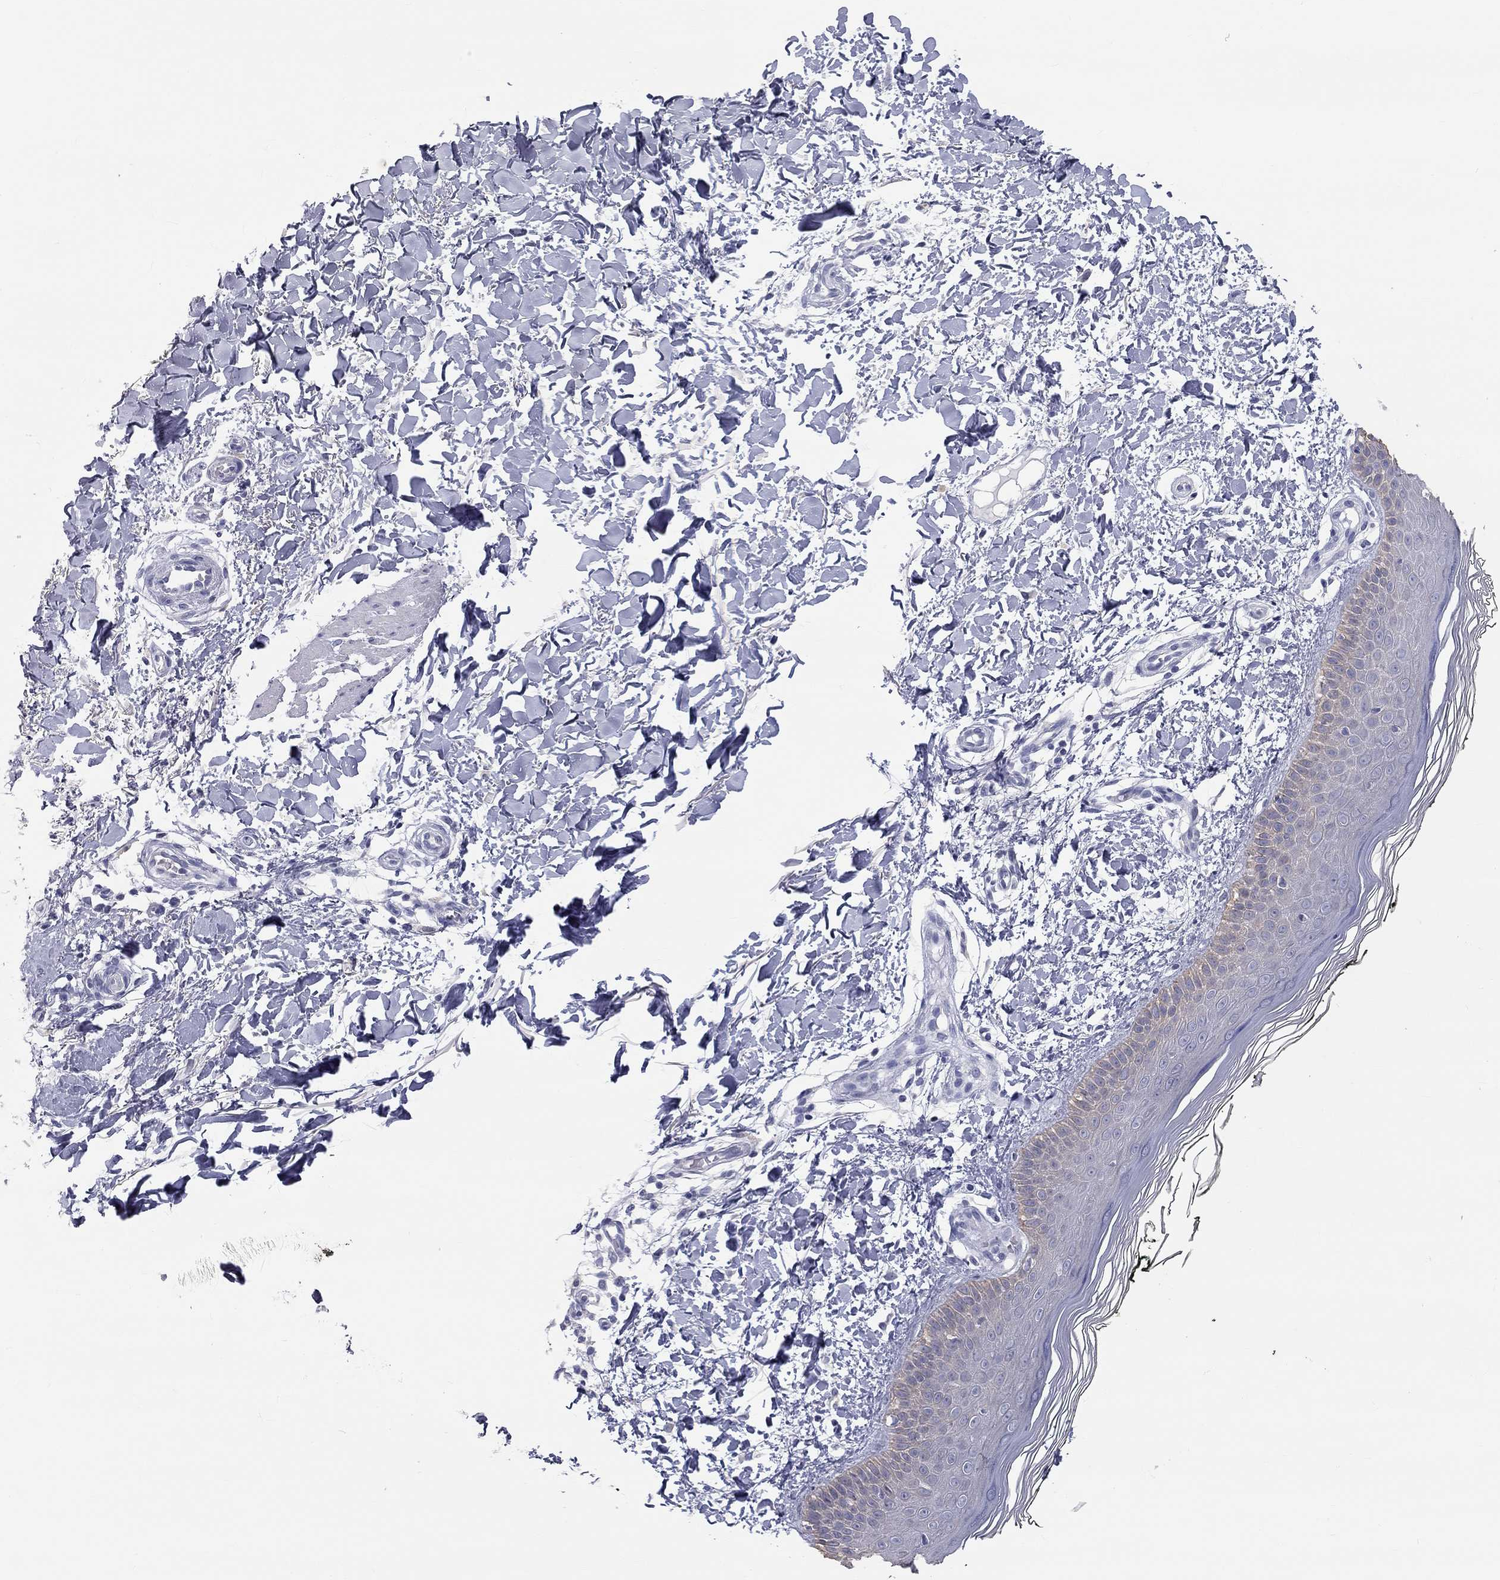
{"staining": {"intensity": "negative", "quantity": "none", "location": "none"}, "tissue": "skin", "cell_type": "Fibroblasts", "image_type": "normal", "snomed": [{"axis": "morphology", "description": "Normal tissue, NOS"}, {"axis": "topography", "description": "Skin"}], "caption": "High magnification brightfield microscopy of unremarkable skin stained with DAB (brown) and counterstained with hematoxylin (blue): fibroblasts show no significant positivity. Nuclei are stained in blue.", "gene": "AK8", "patient": {"sex": "female", "age": 62}}